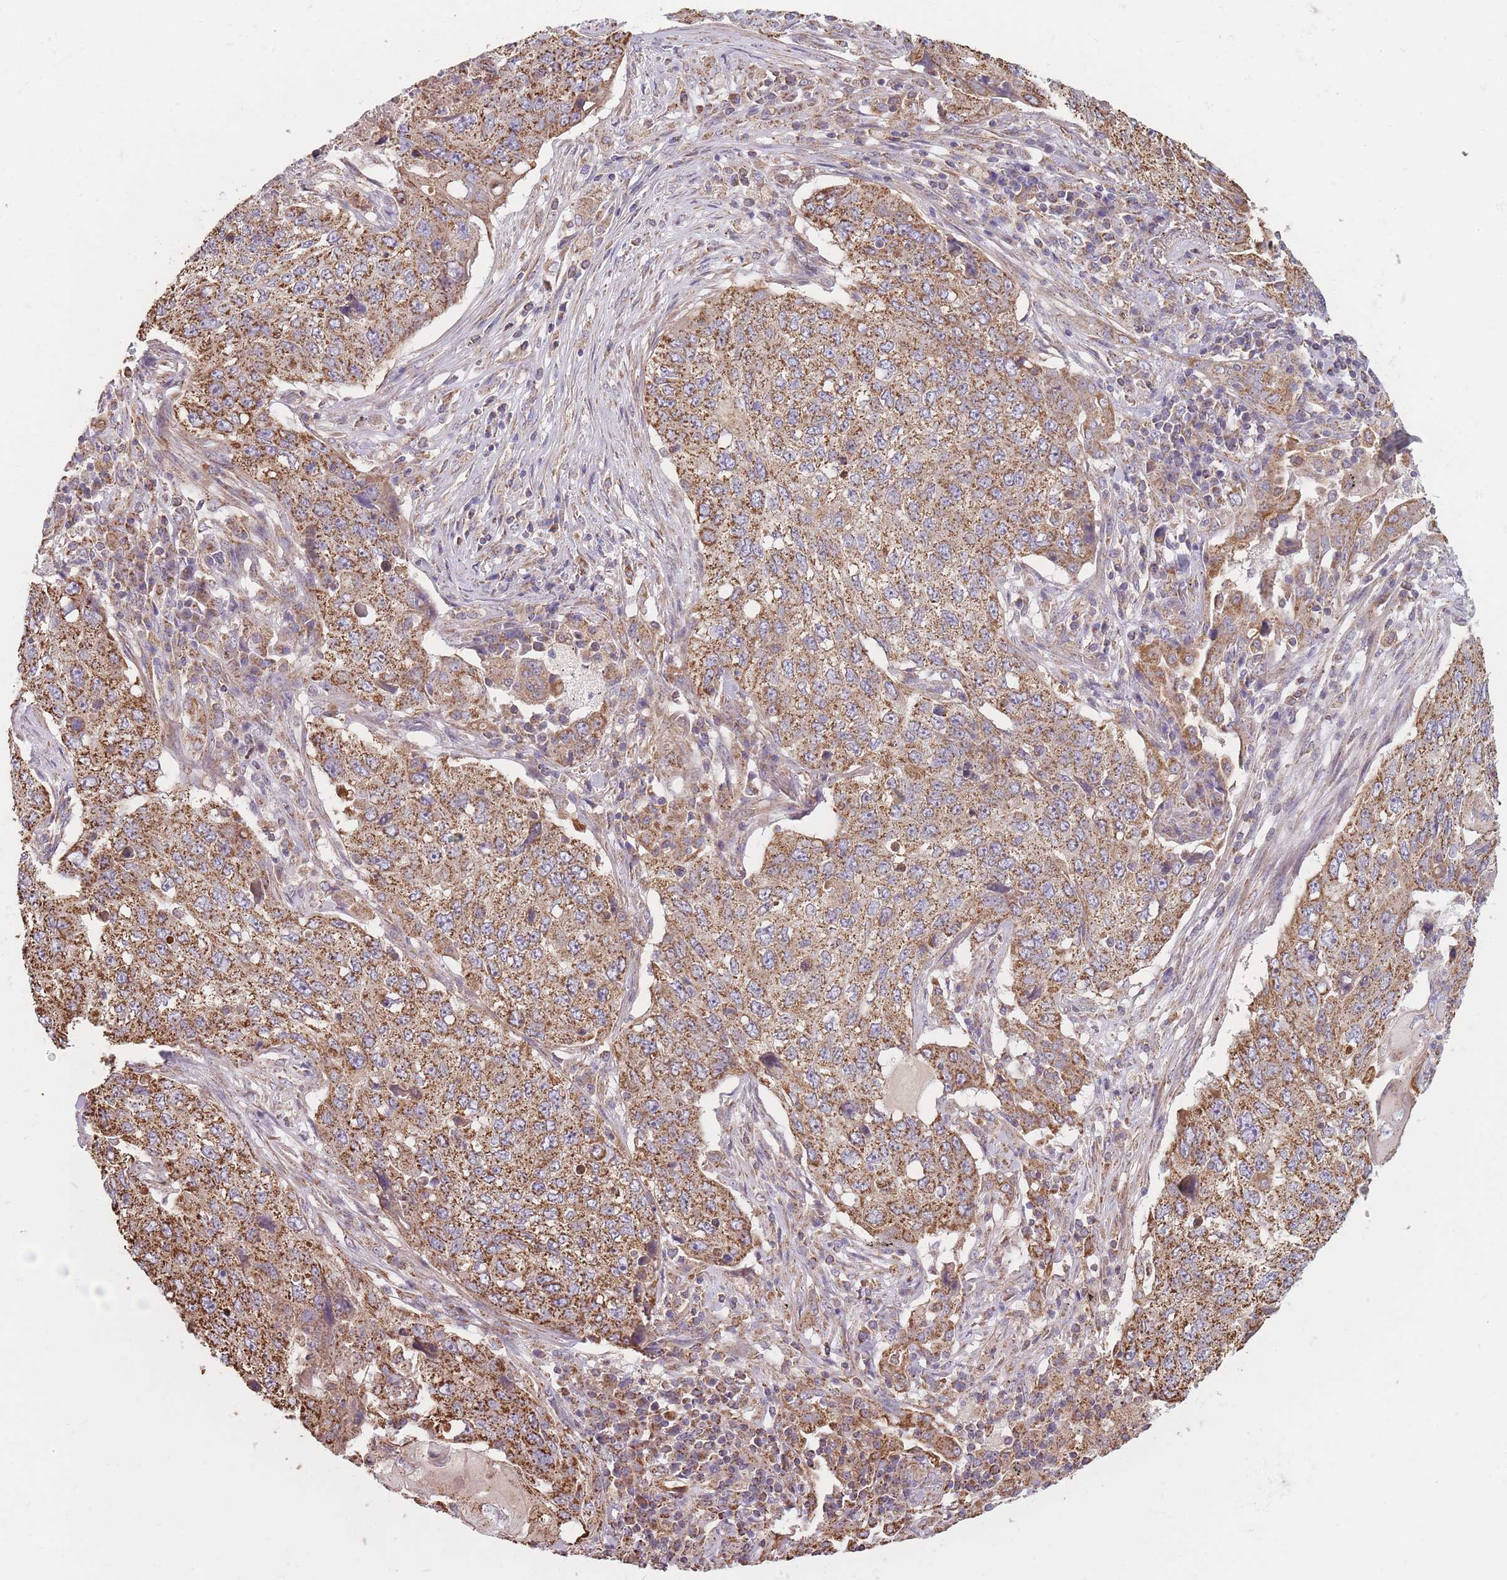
{"staining": {"intensity": "moderate", "quantity": ">75%", "location": "cytoplasmic/membranous"}, "tissue": "lung cancer", "cell_type": "Tumor cells", "image_type": "cancer", "snomed": [{"axis": "morphology", "description": "Squamous cell carcinoma, NOS"}, {"axis": "topography", "description": "Lung"}], "caption": "Immunohistochemistry of human lung cancer (squamous cell carcinoma) reveals medium levels of moderate cytoplasmic/membranous expression in about >75% of tumor cells.", "gene": "KIF16B", "patient": {"sex": "female", "age": 63}}